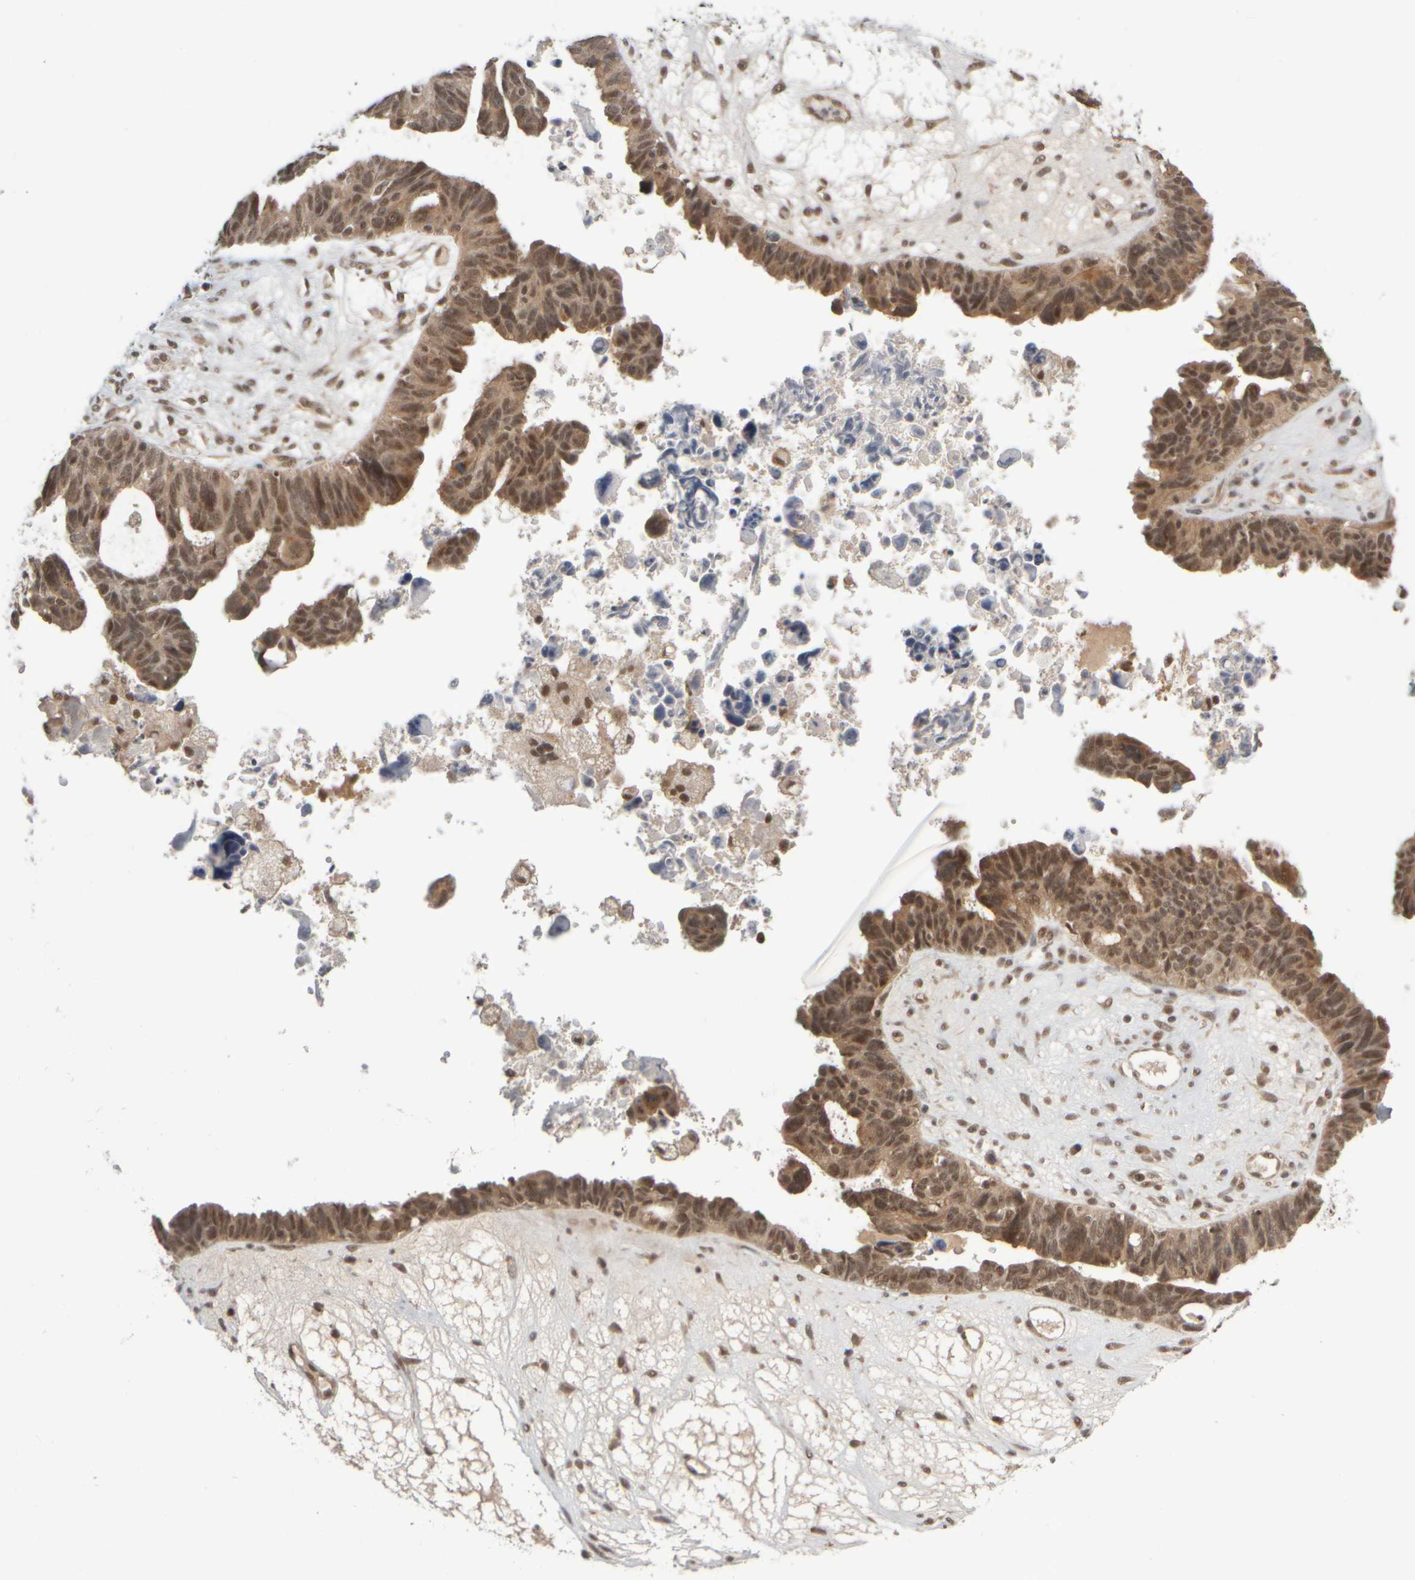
{"staining": {"intensity": "weak", "quantity": ">75%", "location": "cytoplasmic/membranous,nuclear"}, "tissue": "ovarian cancer", "cell_type": "Tumor cells", "image_type": "cancer", "snomed": [{"axis": "morphology", "description": "Cystadenocarcinoma, serous, NOS"}, {"axis": "topography", "description": "Ovary"}], "caption": "Protein staining shows weak cytoplasmic/membranous and nuclear staining in about >75% of tumor cells in ovarian cancer (serous cystadenocarcinoma).", "gene": "SYNRG", "patient": {"sex": "female", "age": 79}}